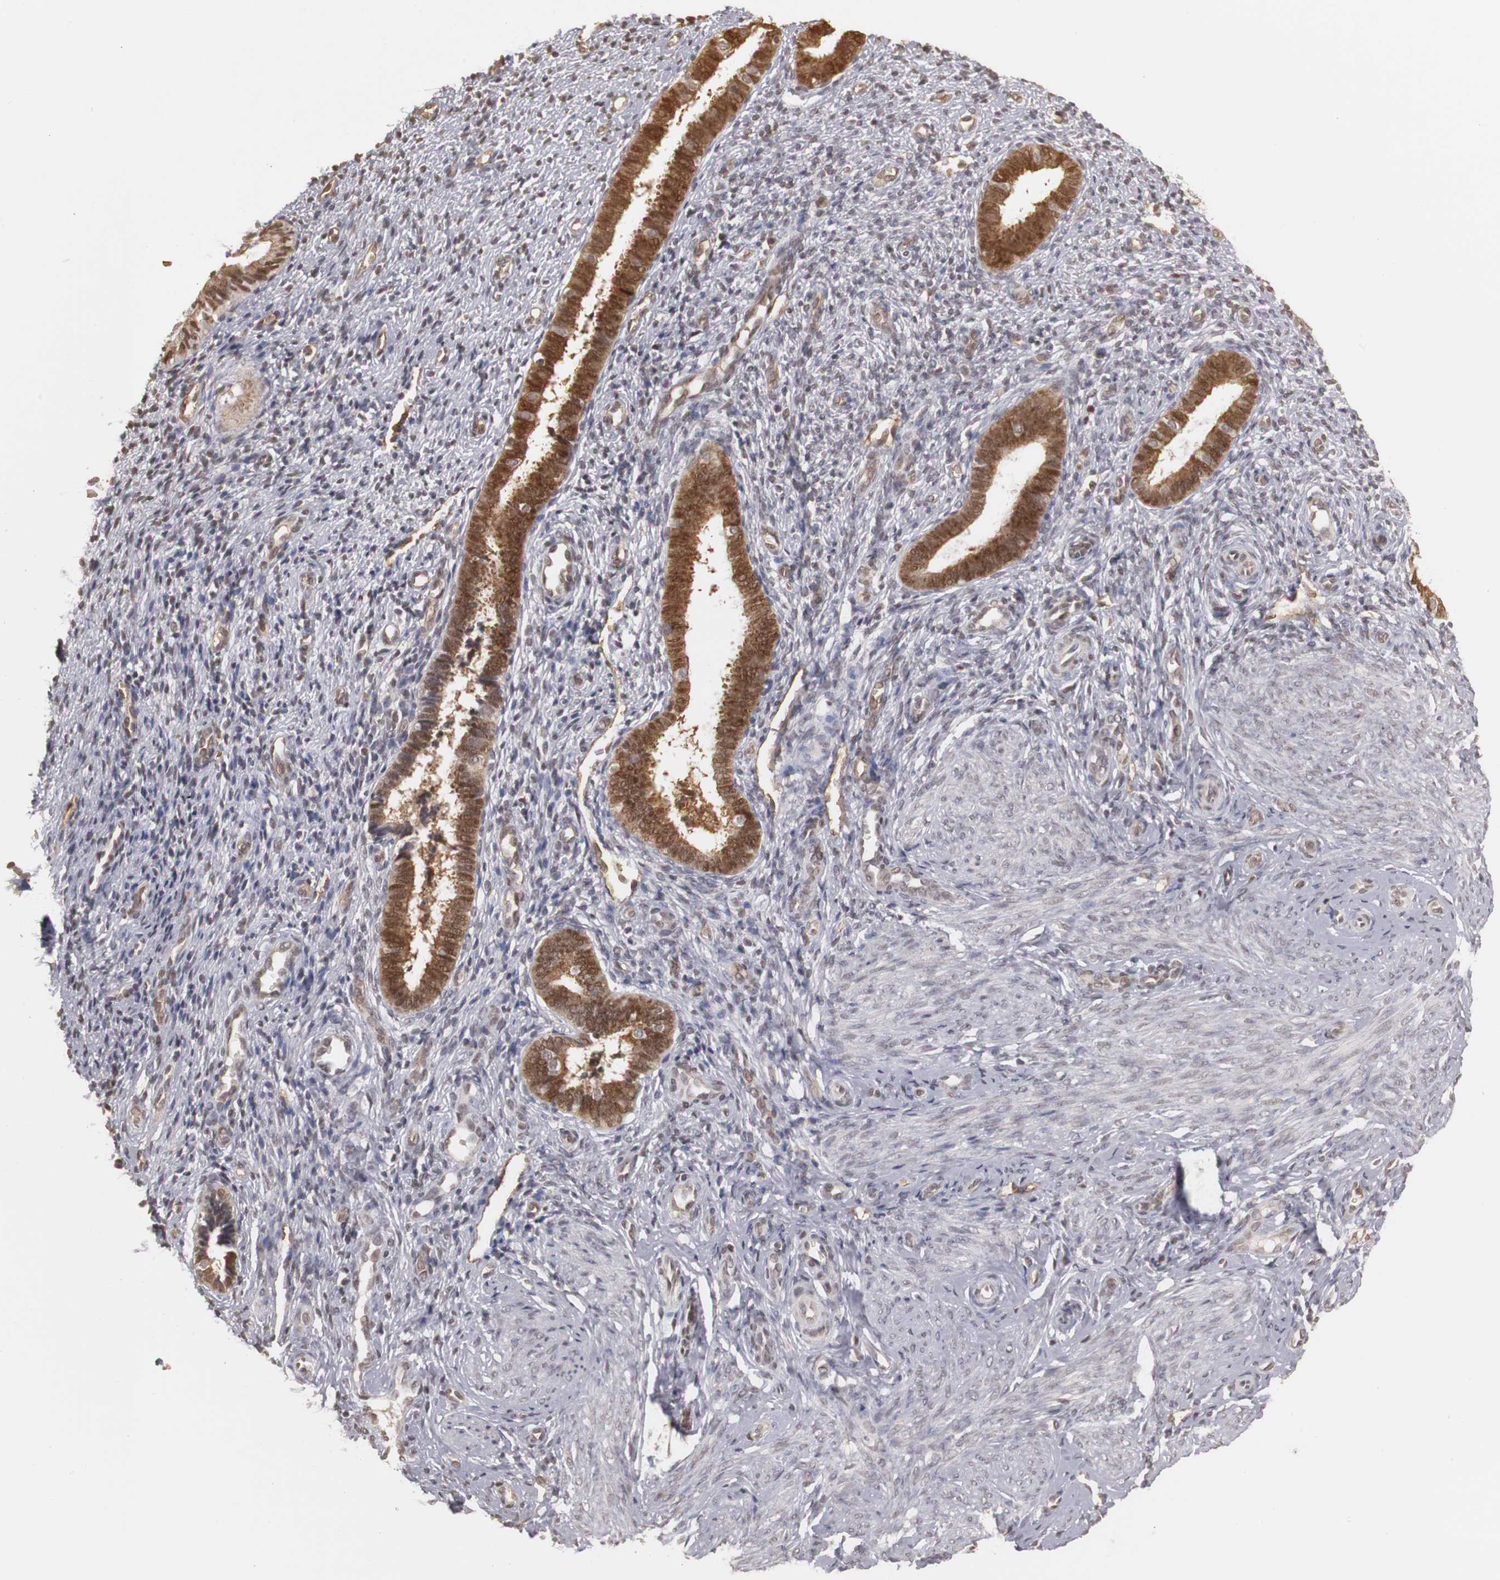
{"staining": {"intensity": "weak", "quantity": "<25%", "location": "cytoplasmic/membranous,nuclear"}, "tissue": "endometrium", "cell_type": "Cells in endometrial stroma", "image_type": "normal", "snomed": [{"axis": "morphology", "description": "Normal tissue, NOS"}, {"axis": "topography", "description": "Endometrium"}], "caption": "This is a micrograph of immunohistochemistry staining of unremarkable endometrium, which shows no expression in cells in endometrial stroma. (DAB immunohistochemistry (IHC) with hematoxylin counter stain).", "gene": "PLEKHA1", "patient": {"sex": "female", "age": 27}}